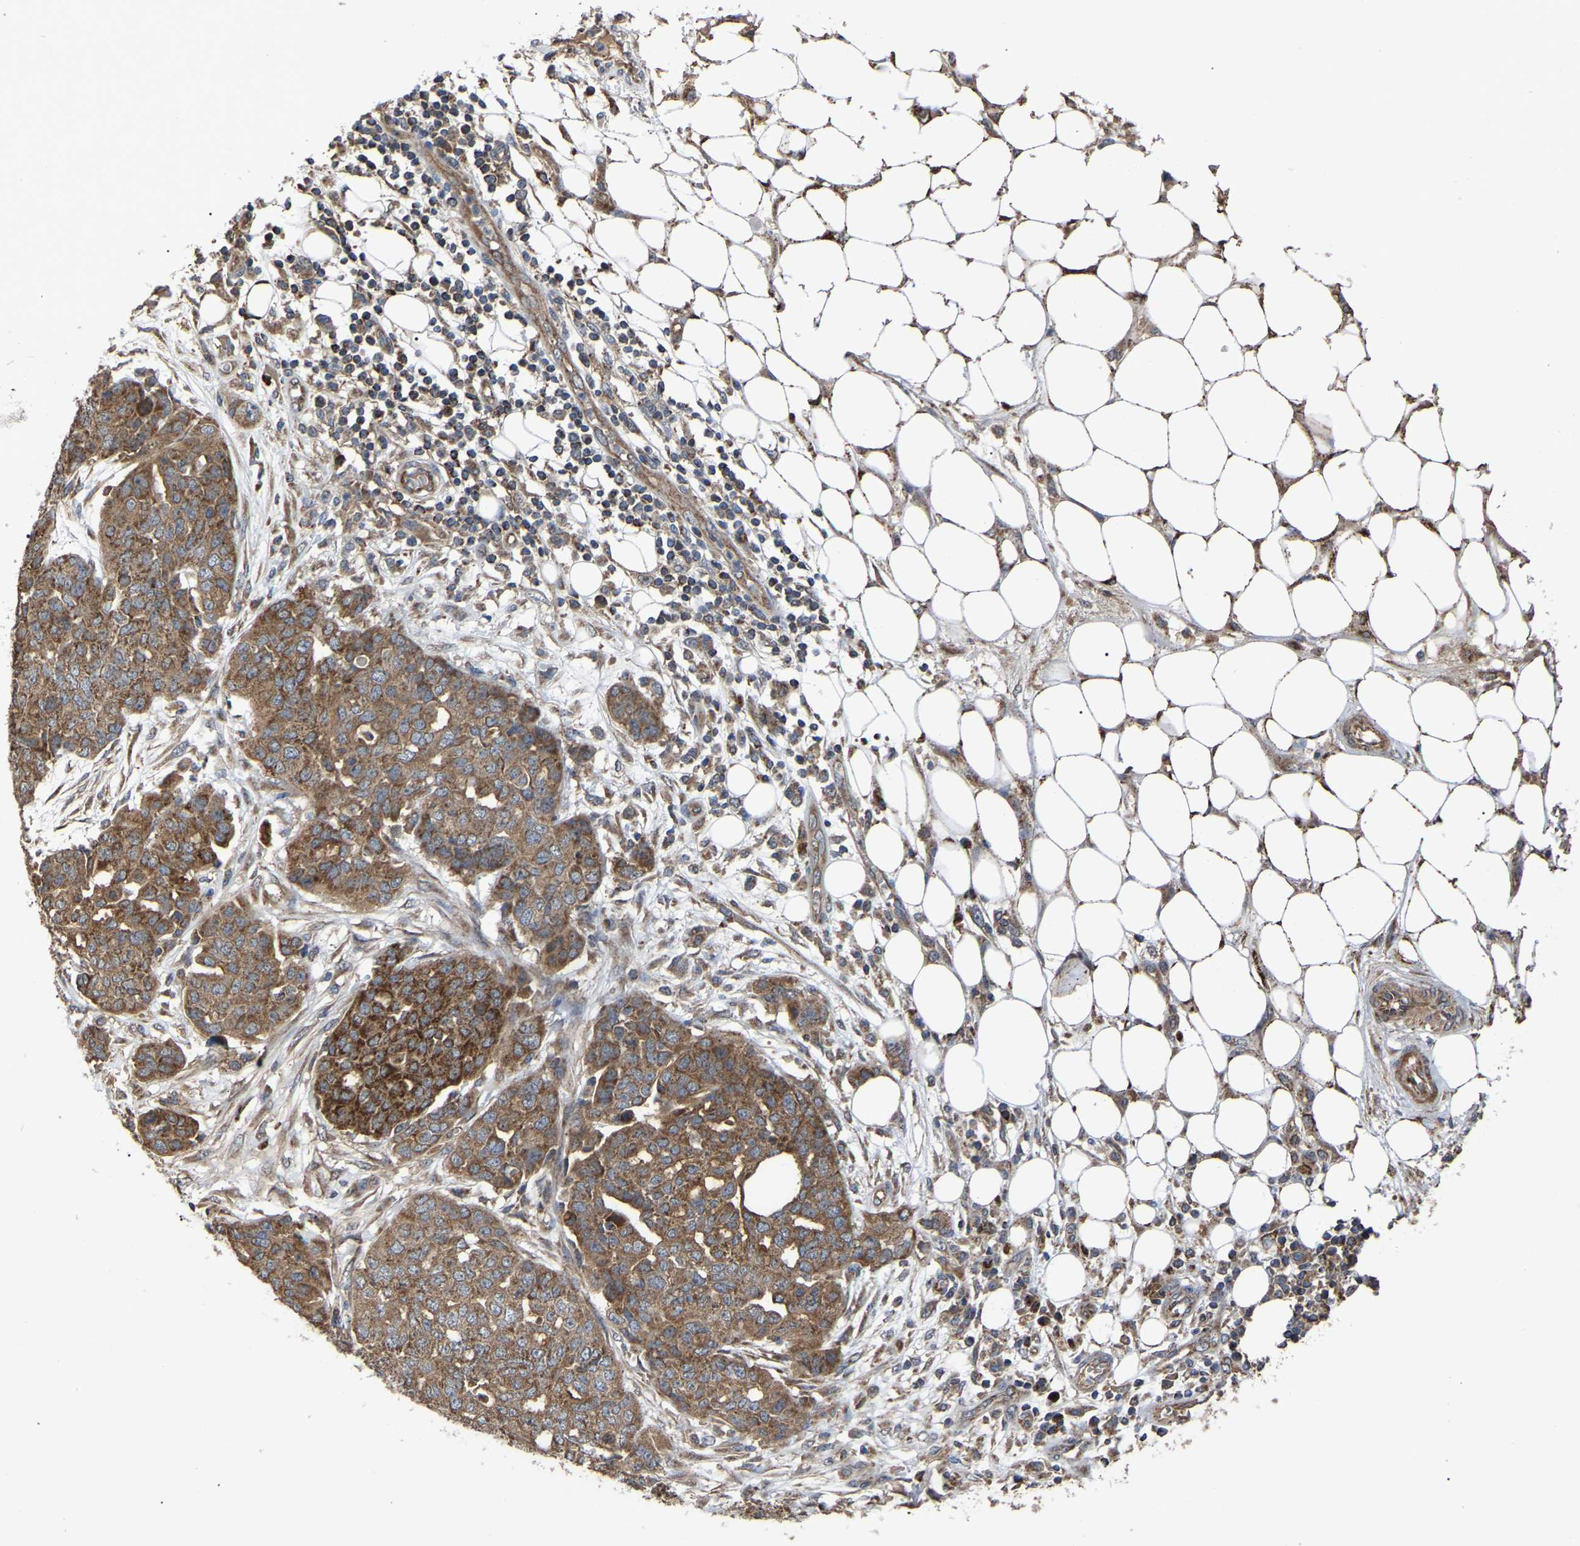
{"staining": {"intensity": "moderate", "quantity": ">75%", "location": "cytoplasmic/membranous"}, "tissue": "ovarian cancer", "cell_type": "Tumor cells", "image_type": "cancer", "snomed": [{"axis": "morphology", "description": "Cystadenocarcinoma, serous, NOS"}, {"axis": "topography", "description": "Soft tissue"}, {"axis": "topography", "description": "Ovary"}], "caption": "Ovarian cancer tissue exhibits moderate cytoplasmic/membranous expression in approximately >75% of tumor cells", "gene": "GCC1", "patient": {"sex": "female", "age": 57}}